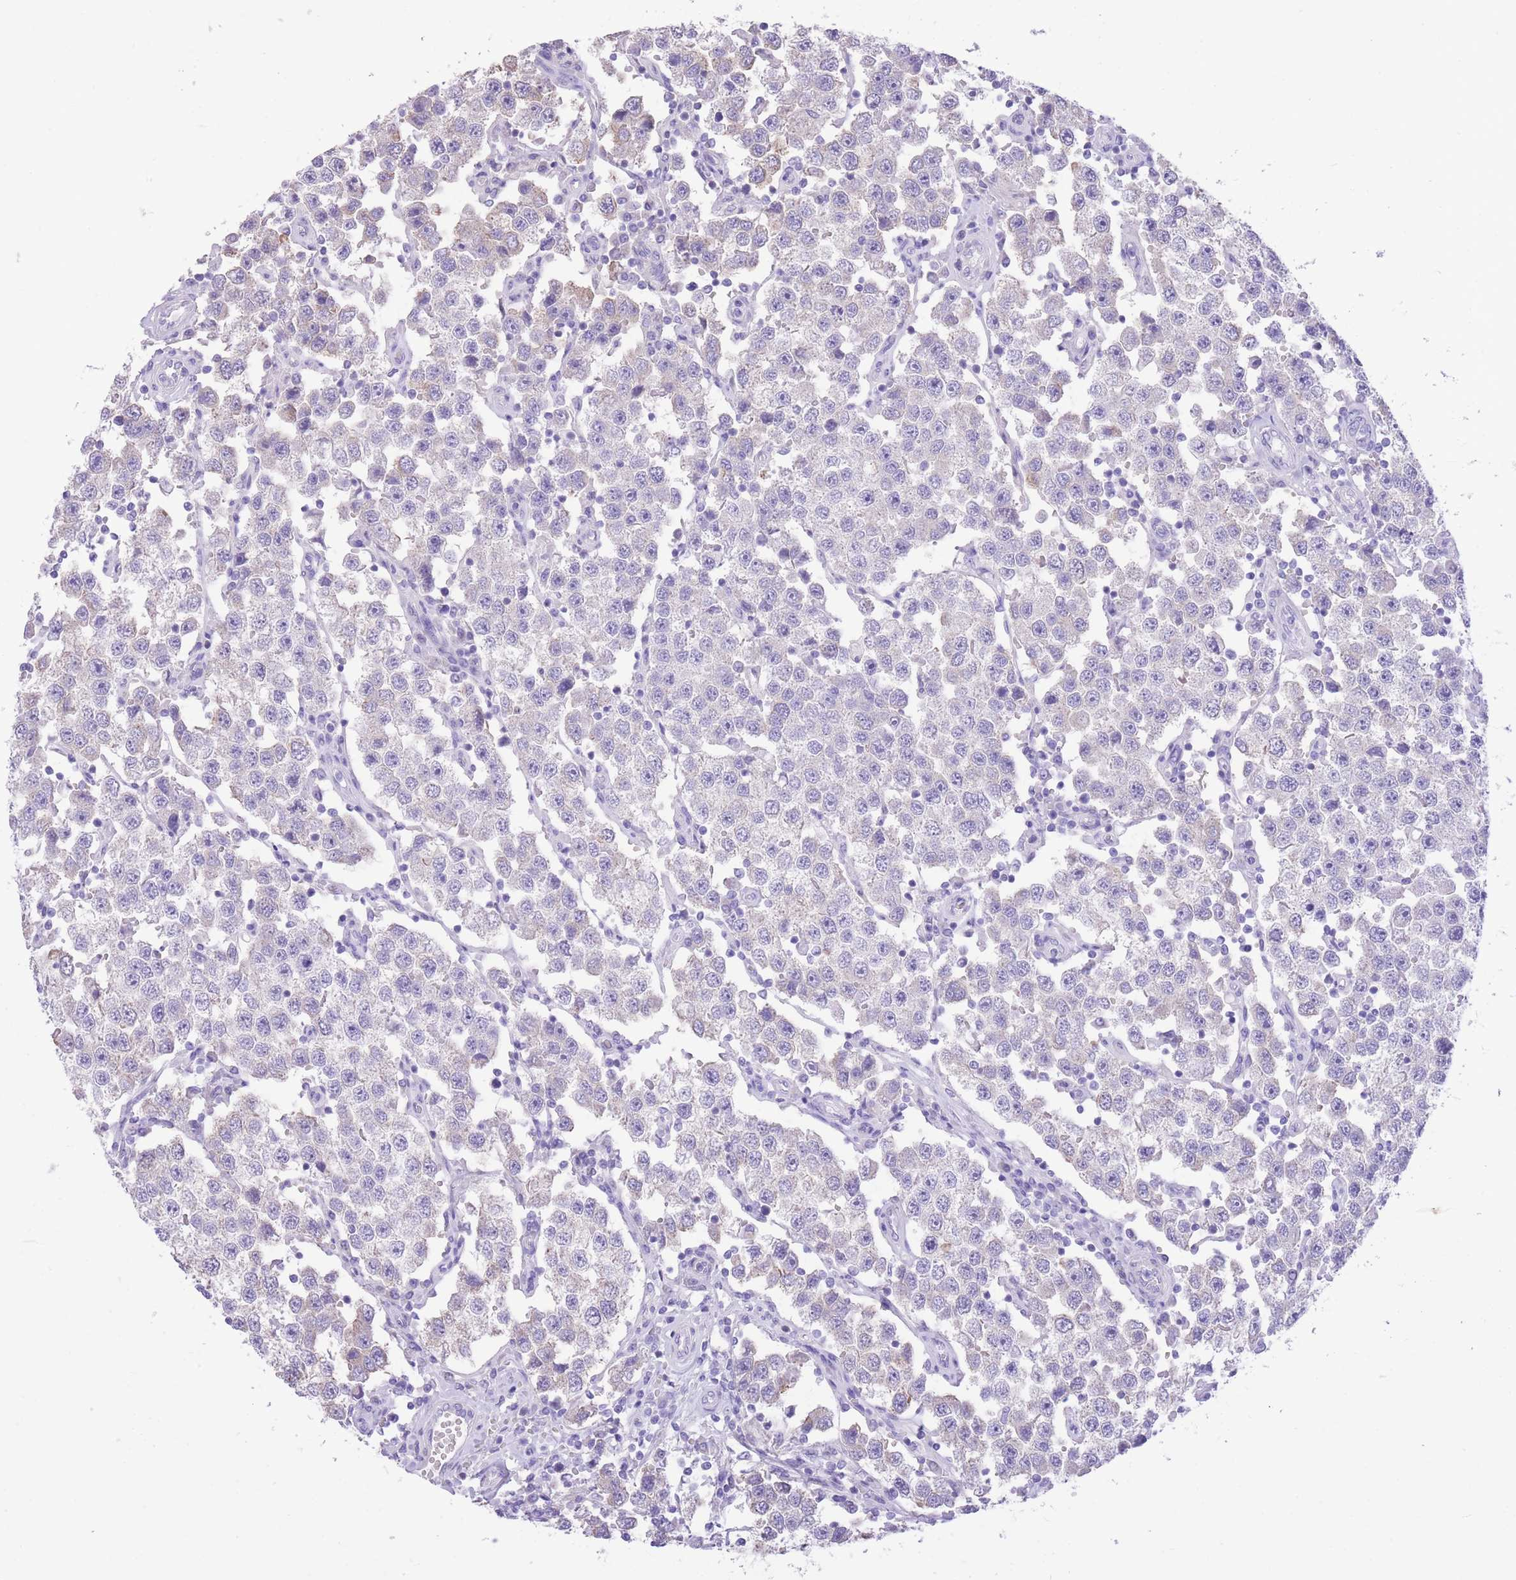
{"staining": {"intensity": "negative", "quantity": "none", "location": "none"}, "tissue": "testis cancer", "cell_type": "Tumor cells", "image_type": "cancer", "snomed": [{"axis": "morphology", "description": "Seminoma, NOS"}, {"axis": "topography", "description": "Testis"}], "caption": "The image exhibits no staining of tumor cells in testis cancer (seminoma).", "gene": "RHOU", "patient": {"sex": "male", "age": 37}}